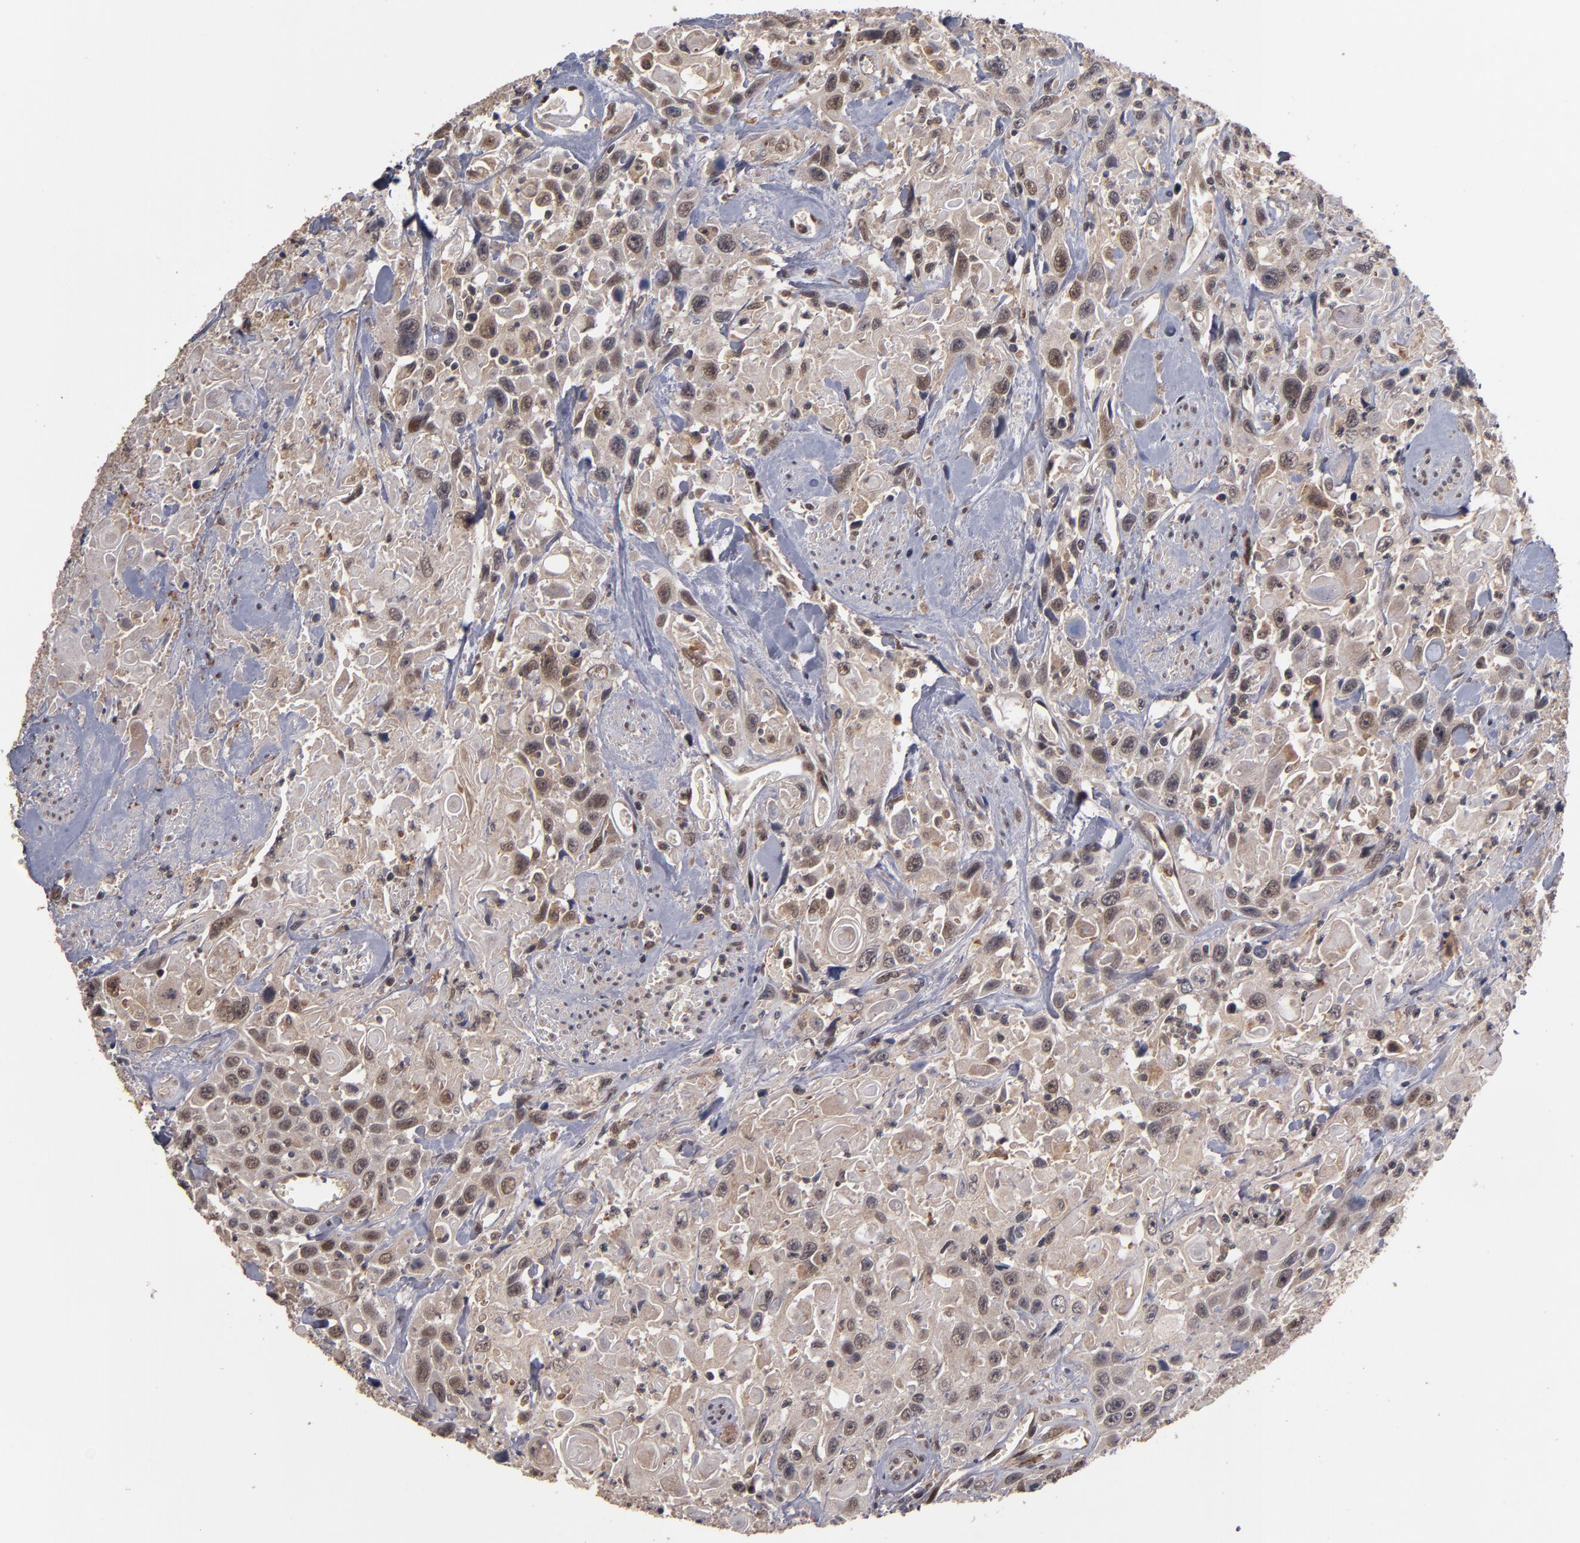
{"staining": {"intensity": "moderate", "quantity": ">75%", "location": "cytoplasmic/membranous,nuclear"}, "tissue": "urothelial cancer", "cell_type": "Tumor cells", "image_type": "cancer", "snomed": [{"axis": "morphology", "description": "Urothelial carcinoma, High grade"}, {"axis": "topography", "description": "Urinary bladder"}], "caption": "Protein staining displays moderate cytoplasmic/membranous and nuclear positivity in about >75% of tumor cells in urothelial cancer. The staining was performed using DAB (3,3'-diaminobenzidine), with brown indicating positive protein expression. Nuclei are stained blue with hematoxylin.", "gene": "CUL5", "patient": {"sex": "female", "age": 84}}